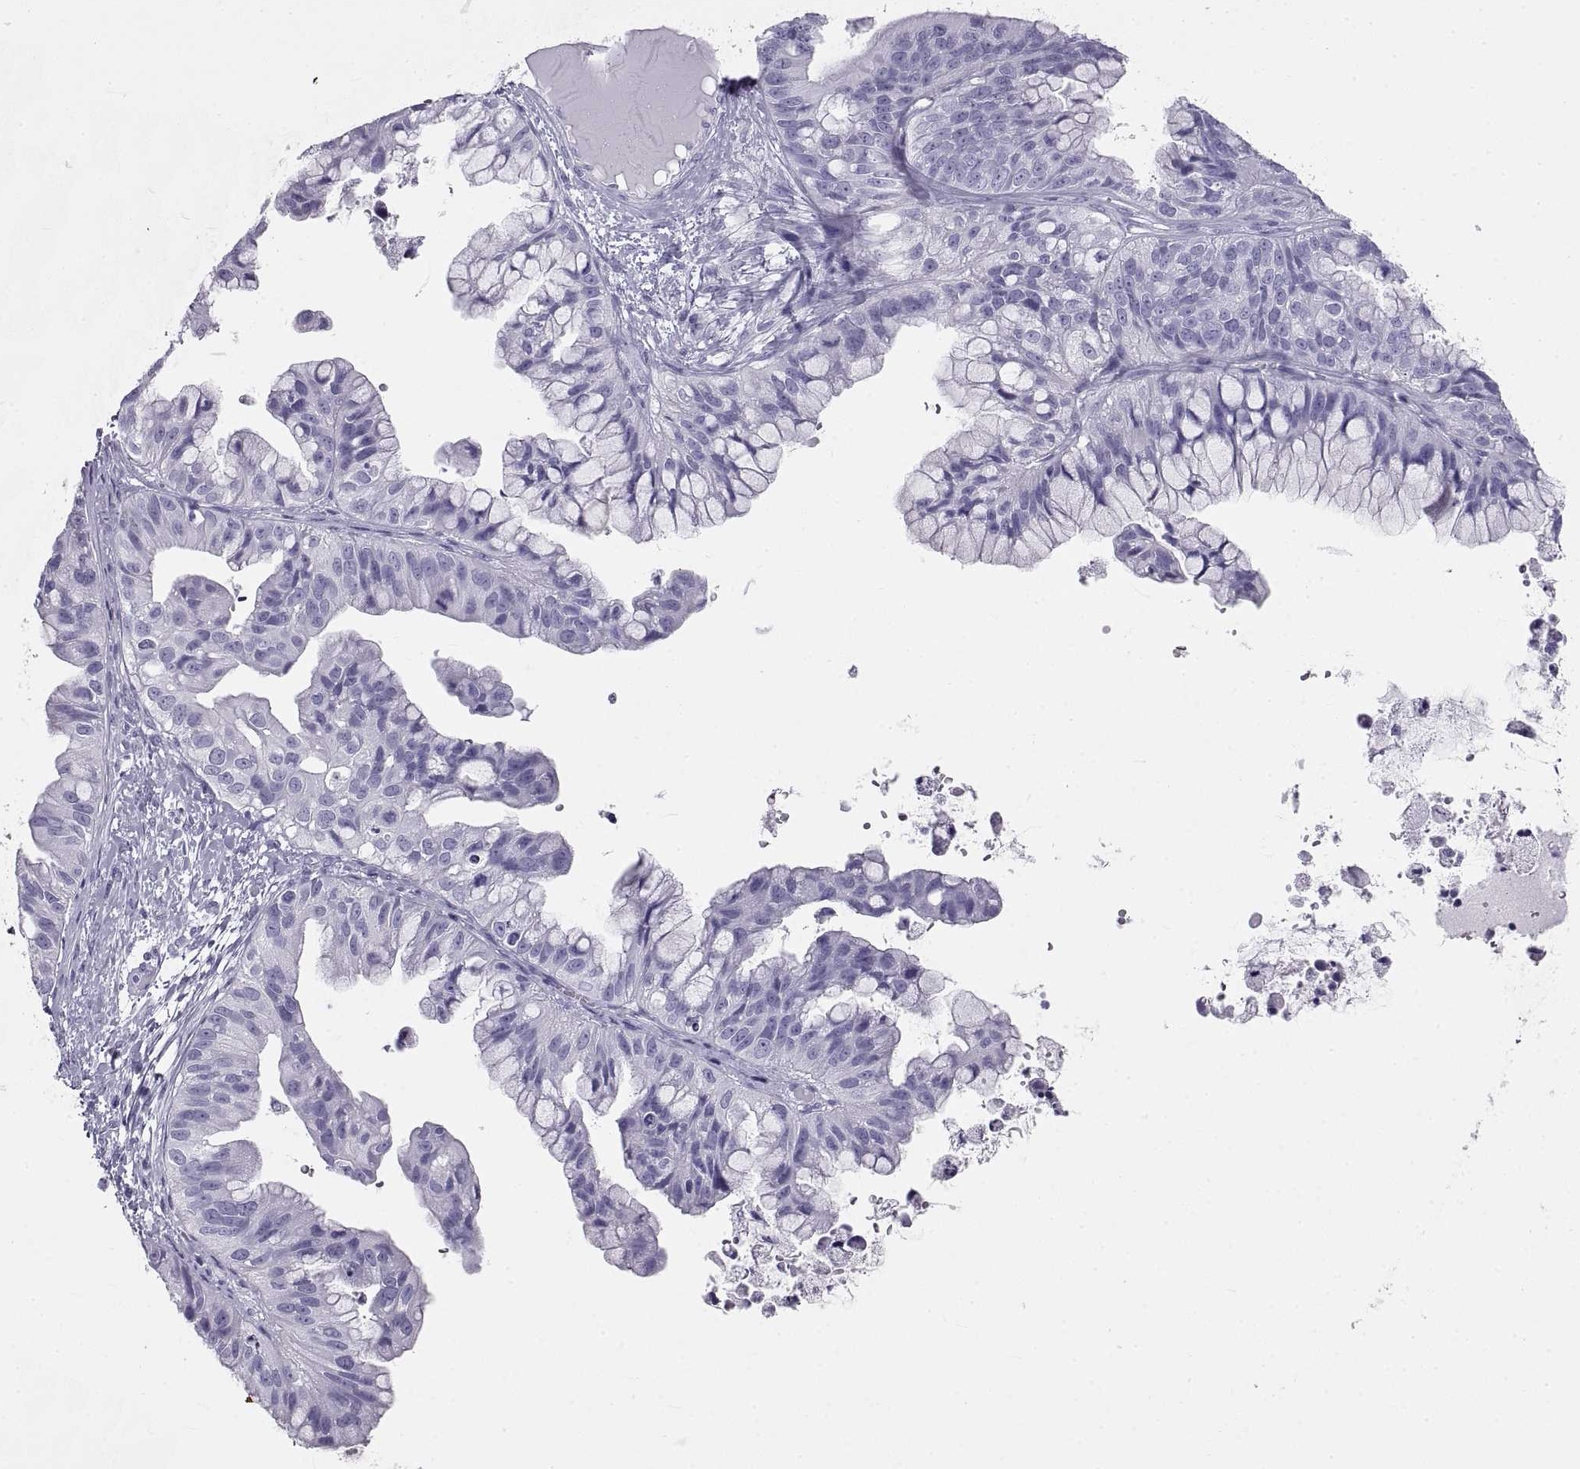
{"staining": {"intensity": "negative", "quantity": "none", "location": "none"}, "tissue": "ovarian cancer", "cell_type": "Tumor cells", "image_type": "cancer", "snomed": [{"axis": "morphology", "description": "Cystadenocarcinoma, mucinous, NOS"}, {"axis": "topography", "description": "Ovary"}], "caption": "The micrograph demonstrates no significant staining in tumor cells of ovarian cancer. The staining is performed using DAB (3,3'-diaminobenzidine) brown chromogen with nuclei counter-stained in using hematoxylin.", "gene": "RLBP1", "patient": {"sex": "female", "age": 76}}